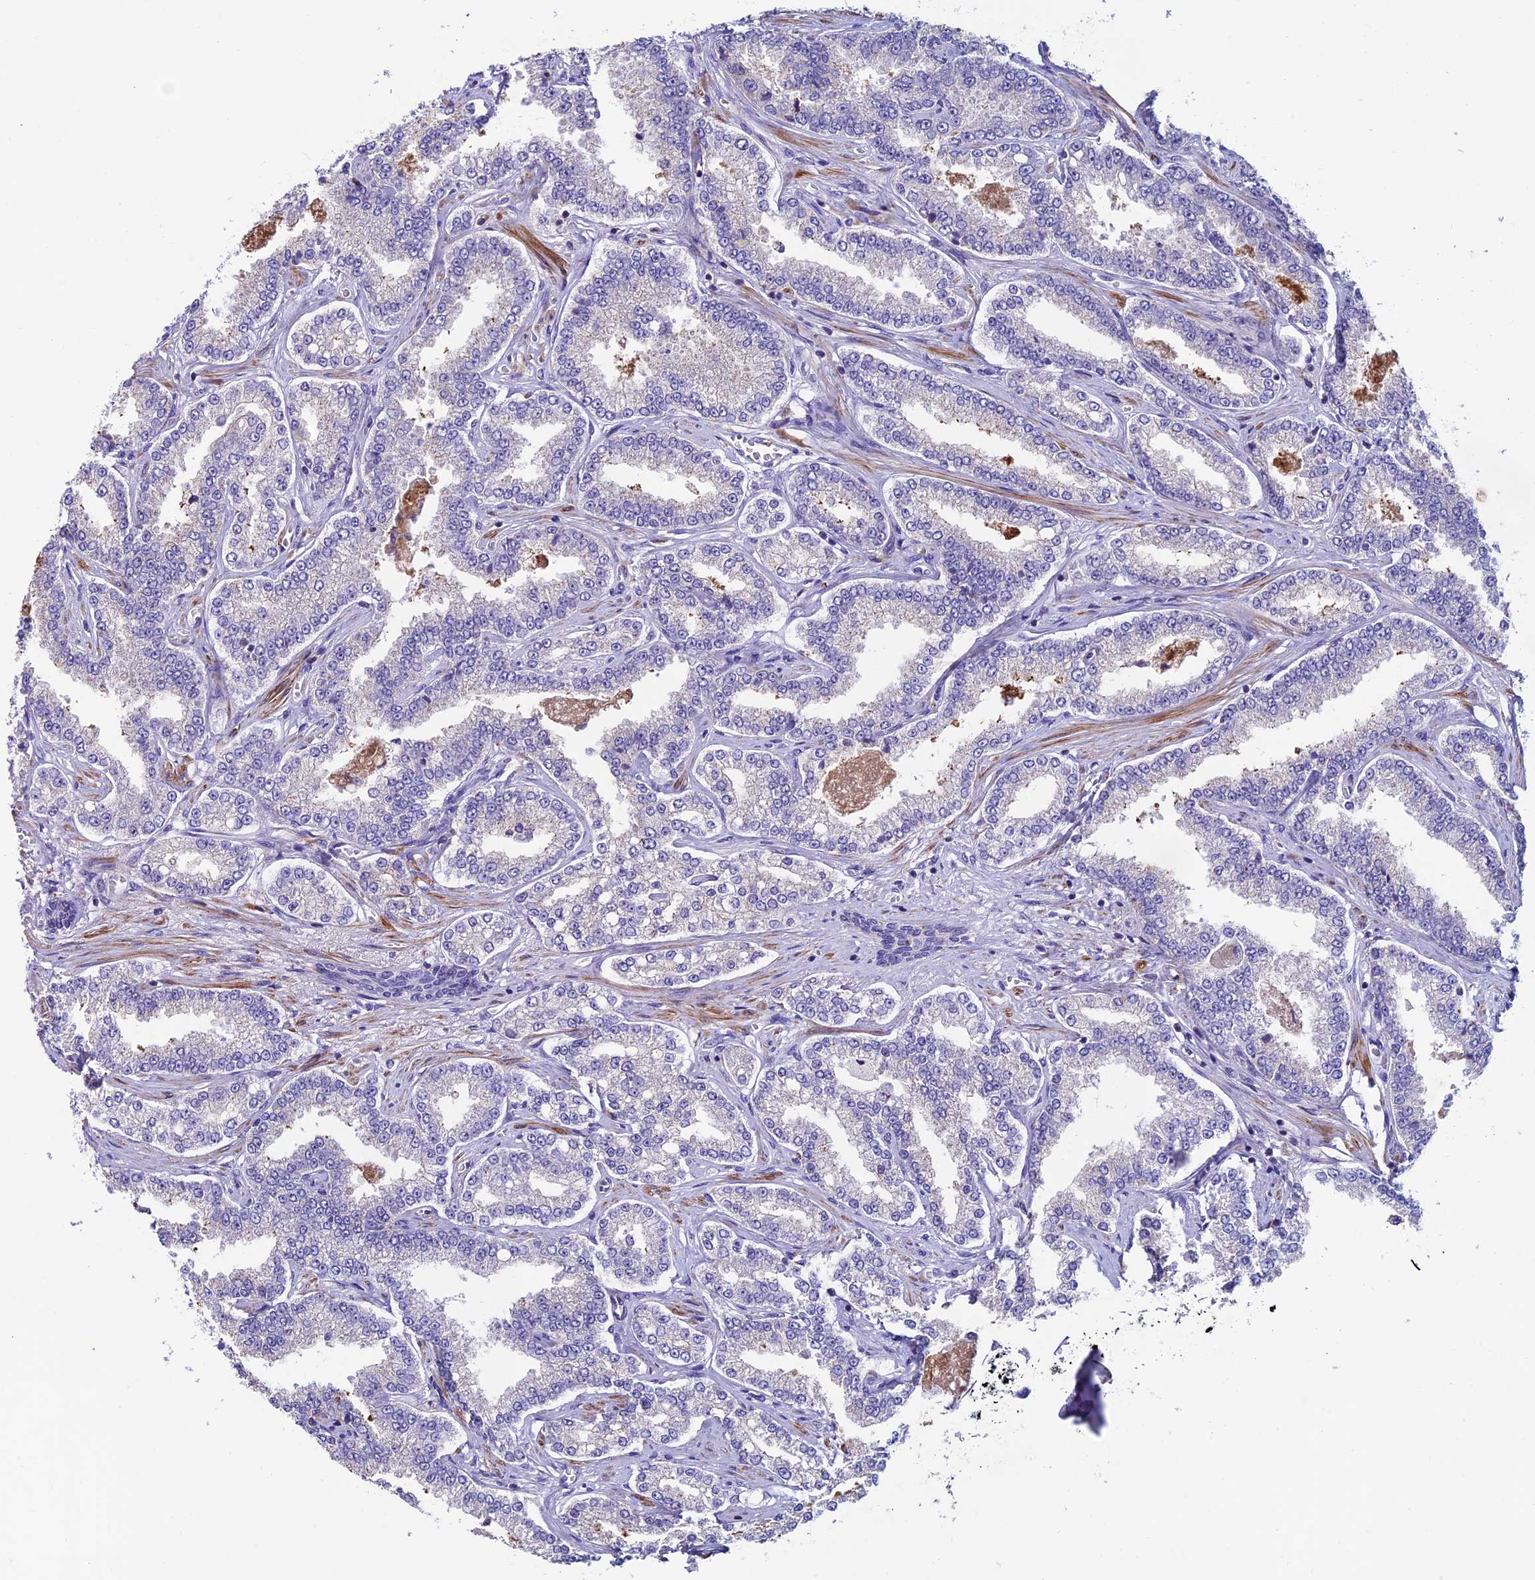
{"staining": {"intensity": "negative", "quantity": "none", "location": "none"}, "tissue": "prostate cancer", "cell_type": "Tumor cells", "image_type": "cancer", "snomed": [{"axis": "morphology", "description": "Normal tissue, NOS"}, {"axis": "morphology", "description": "Adenocarcinoma, High grade"}, {"axis": "topography", "description": "Prostate"}], "caption": "High magnification brightfield microscopy of prostate cancer (high-grade adenocarcinoma) stained with DAB (3,3'-diaminobenzidine) (brown) and counterstained with hematoxylin (blue): tumor cells show no significant expression. (DAB (3,3'-diaminobenzidine) IHC visualized using brightfield microscopy, high magnification).", "gene": "FAM178B", "patient": {"sex": "male", "age": 83}}